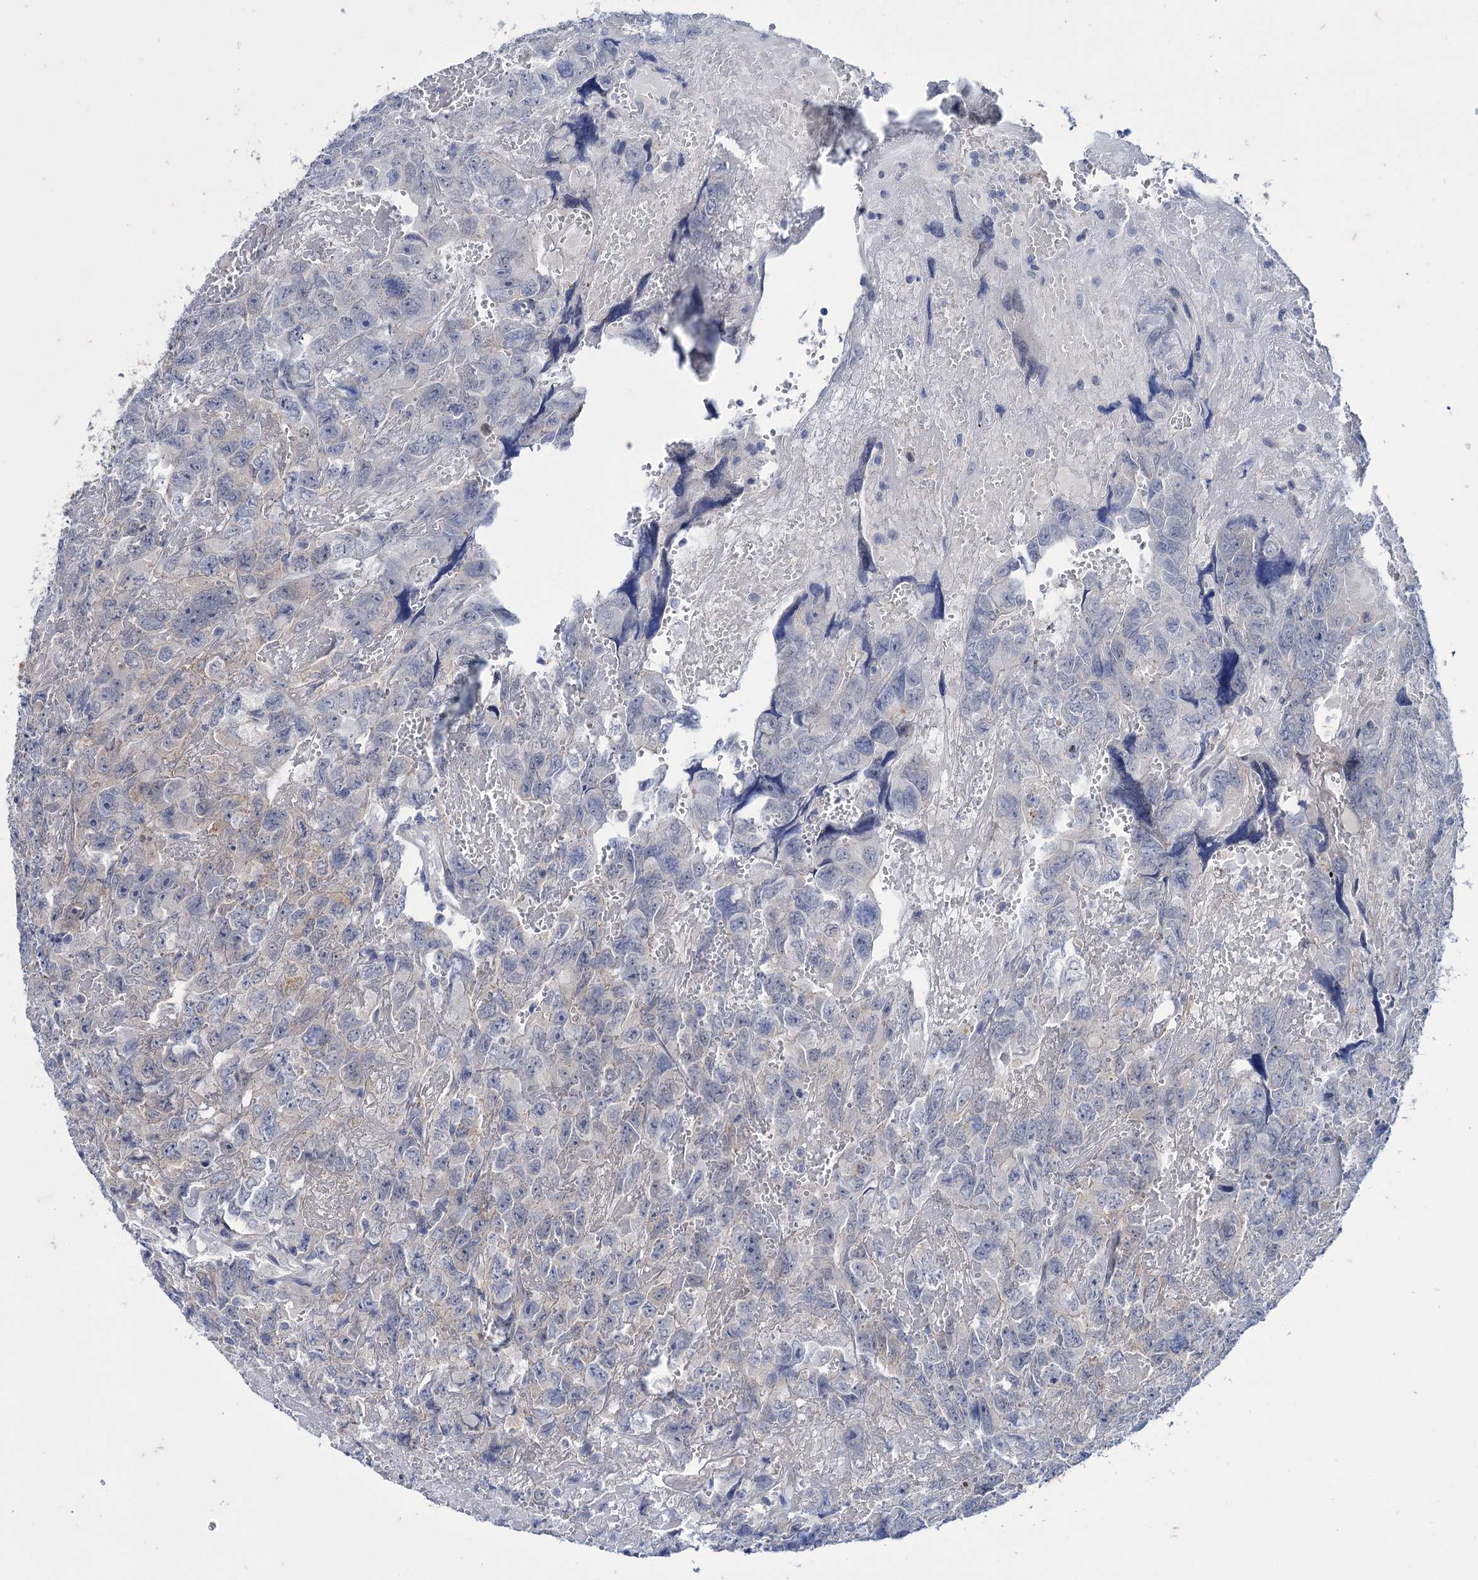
{"staining": {"intensity": "negative", "quantity": "none", "location": "none"}, "tissue": "testis cancer", "cell_type": "Tumor cells", "image_type": "cancer", "snomed": [{"axis": "morphology", "description": "Carcinoma, Embryonal, NOS"}, {"axis": "topography", "description": "Testis"}], "caption": "The image demonstrates no staining of tumor cells in testis embryonal carcinoma. (Brightfield microscopy of DAB (3,3'-diaminobenzidine) IHC at high magnification).", "gene": "MID1IP1", "patient": {"sex": "male", "age": 45}}